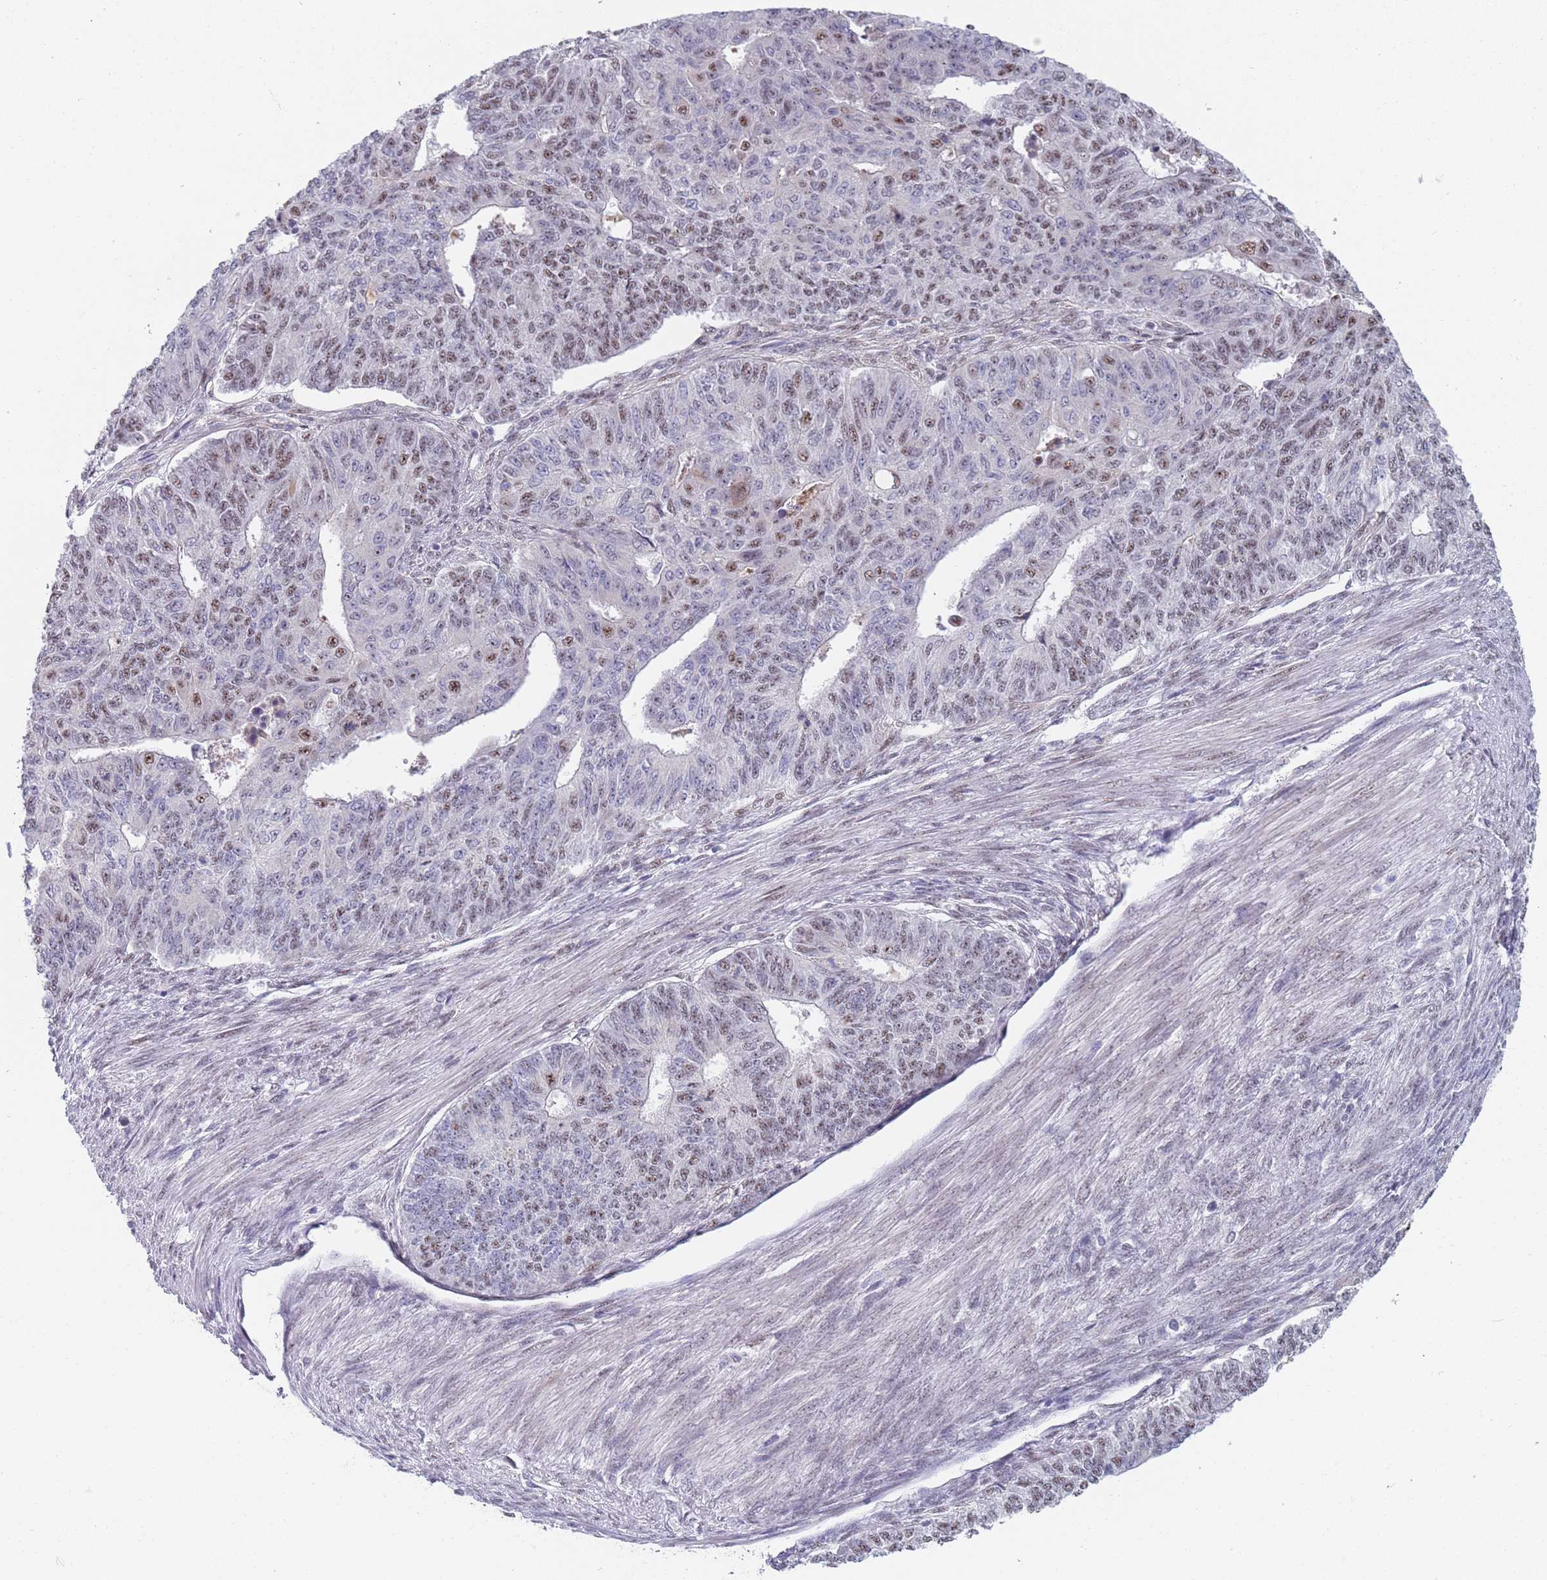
{"staining": {"intensity": "weak", "quantity": "25%-75%", "location": "nuclear"}, "tissue": "endometrial cancer", "cell_type": "Tumor cells", "image_type": "cancer", "snomed": [{"axis": "morphology", "description": "Adenocarcinoma, NOS"}, {"axis": "topography", "description": "Endometrium"}], "caption": "This image demonstrates IHC staining of adenocarcinoma (endometrial), with low weak nuclear staining in approximately 25%-75% of tumor cells.", "gene": "PLCL2", "patient": {"sex": "female", "age": 32}}